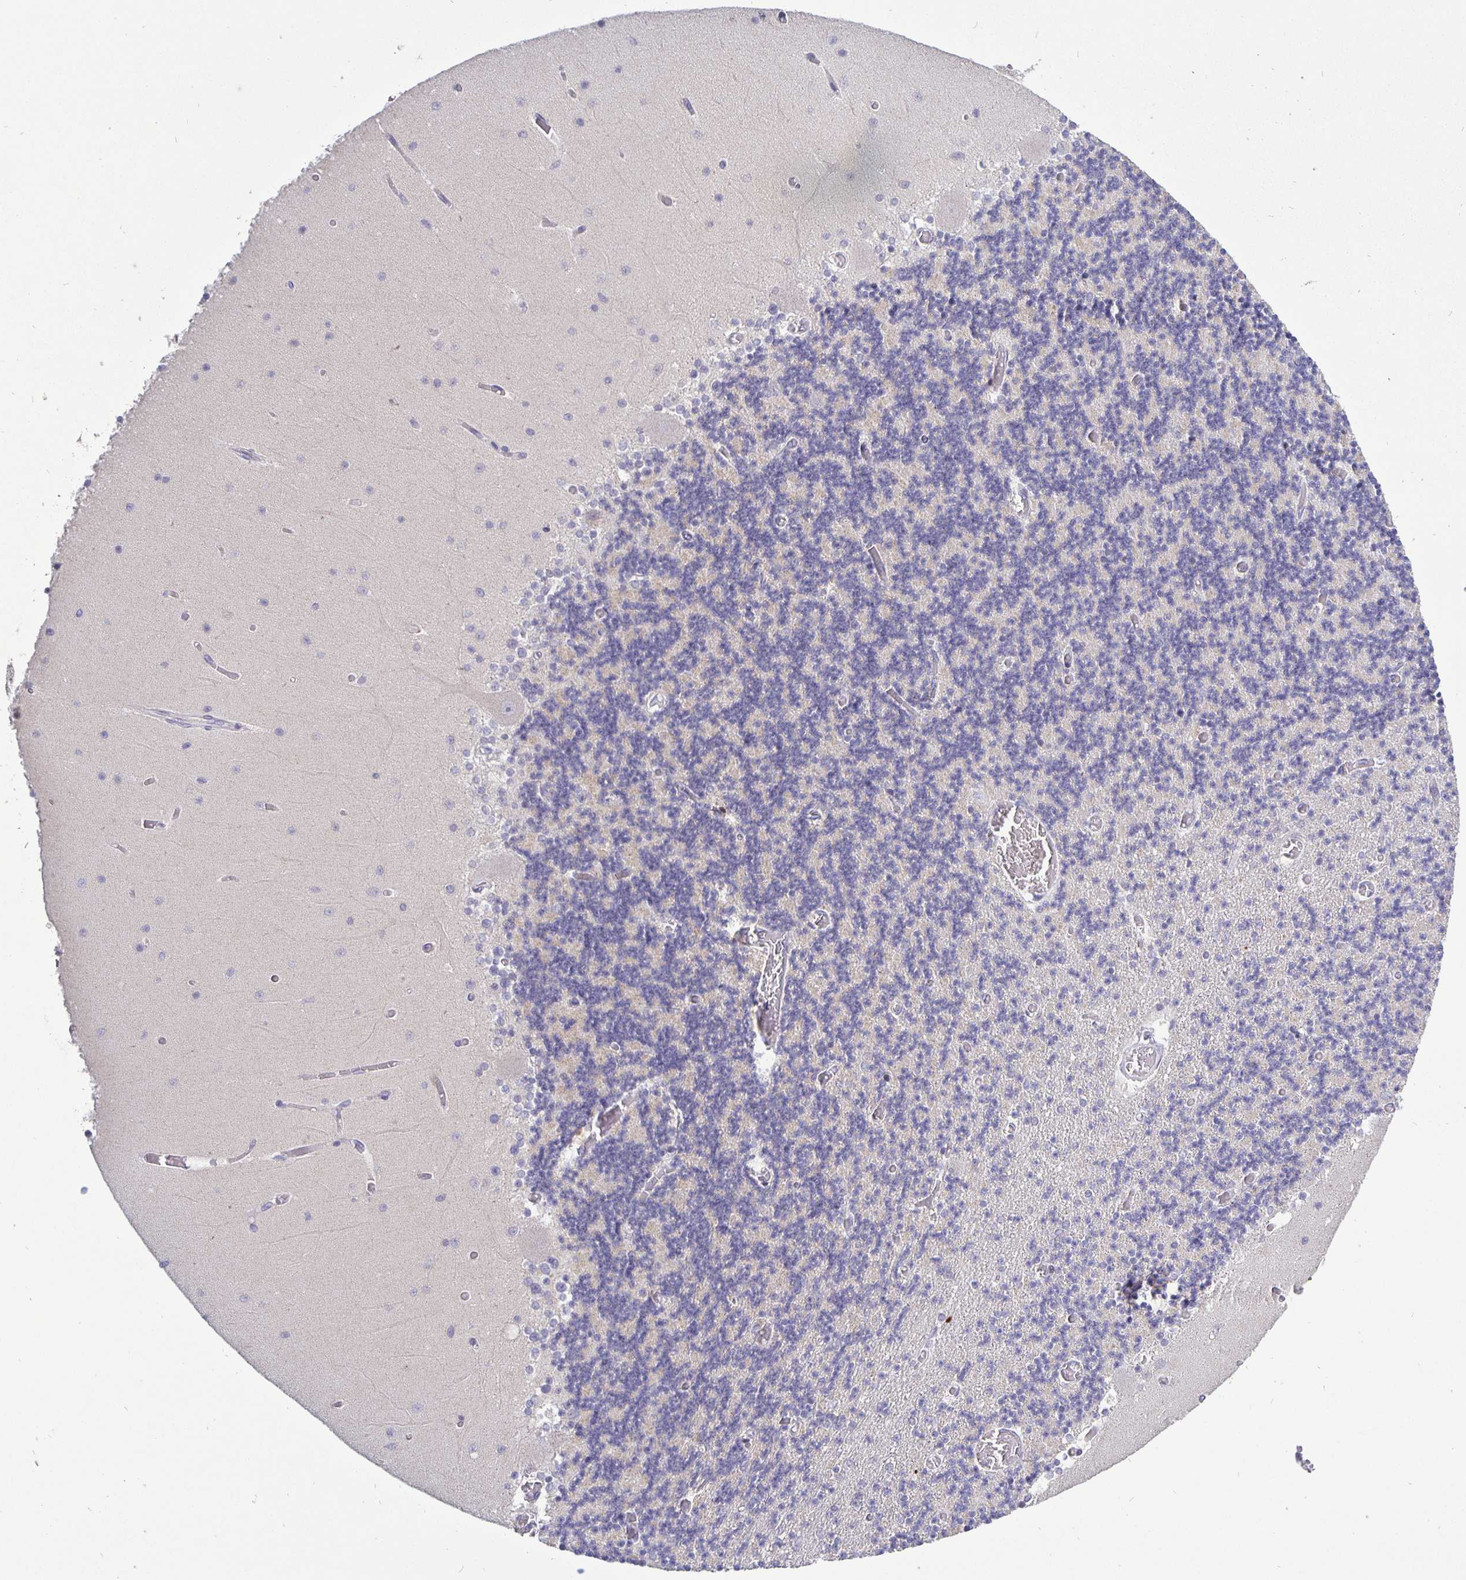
{"staining": {"intensity": "negative", "quantity": "none", "location": "none"}, "tissue": "cerebellum", "cell_type": "Cells in granular layer", "image_type": "normal", "snomed": [{"axis": "morphology", "description": "Normal tissue, NOS"}, {"axis": "topography", "description": "Cerebellum"}], "caption": "This is a image of immunohistochemistry staining of benign cerebellum, which shows no expression in cells in granular layer. (Stains: DAB immunohistochemistry (IHC) with hematoxylin counter stain, Microscopy: brightfield microscopy at high magnification).", "gene": "ERBB2", "patient": {"sex": "female", "age": 28}}